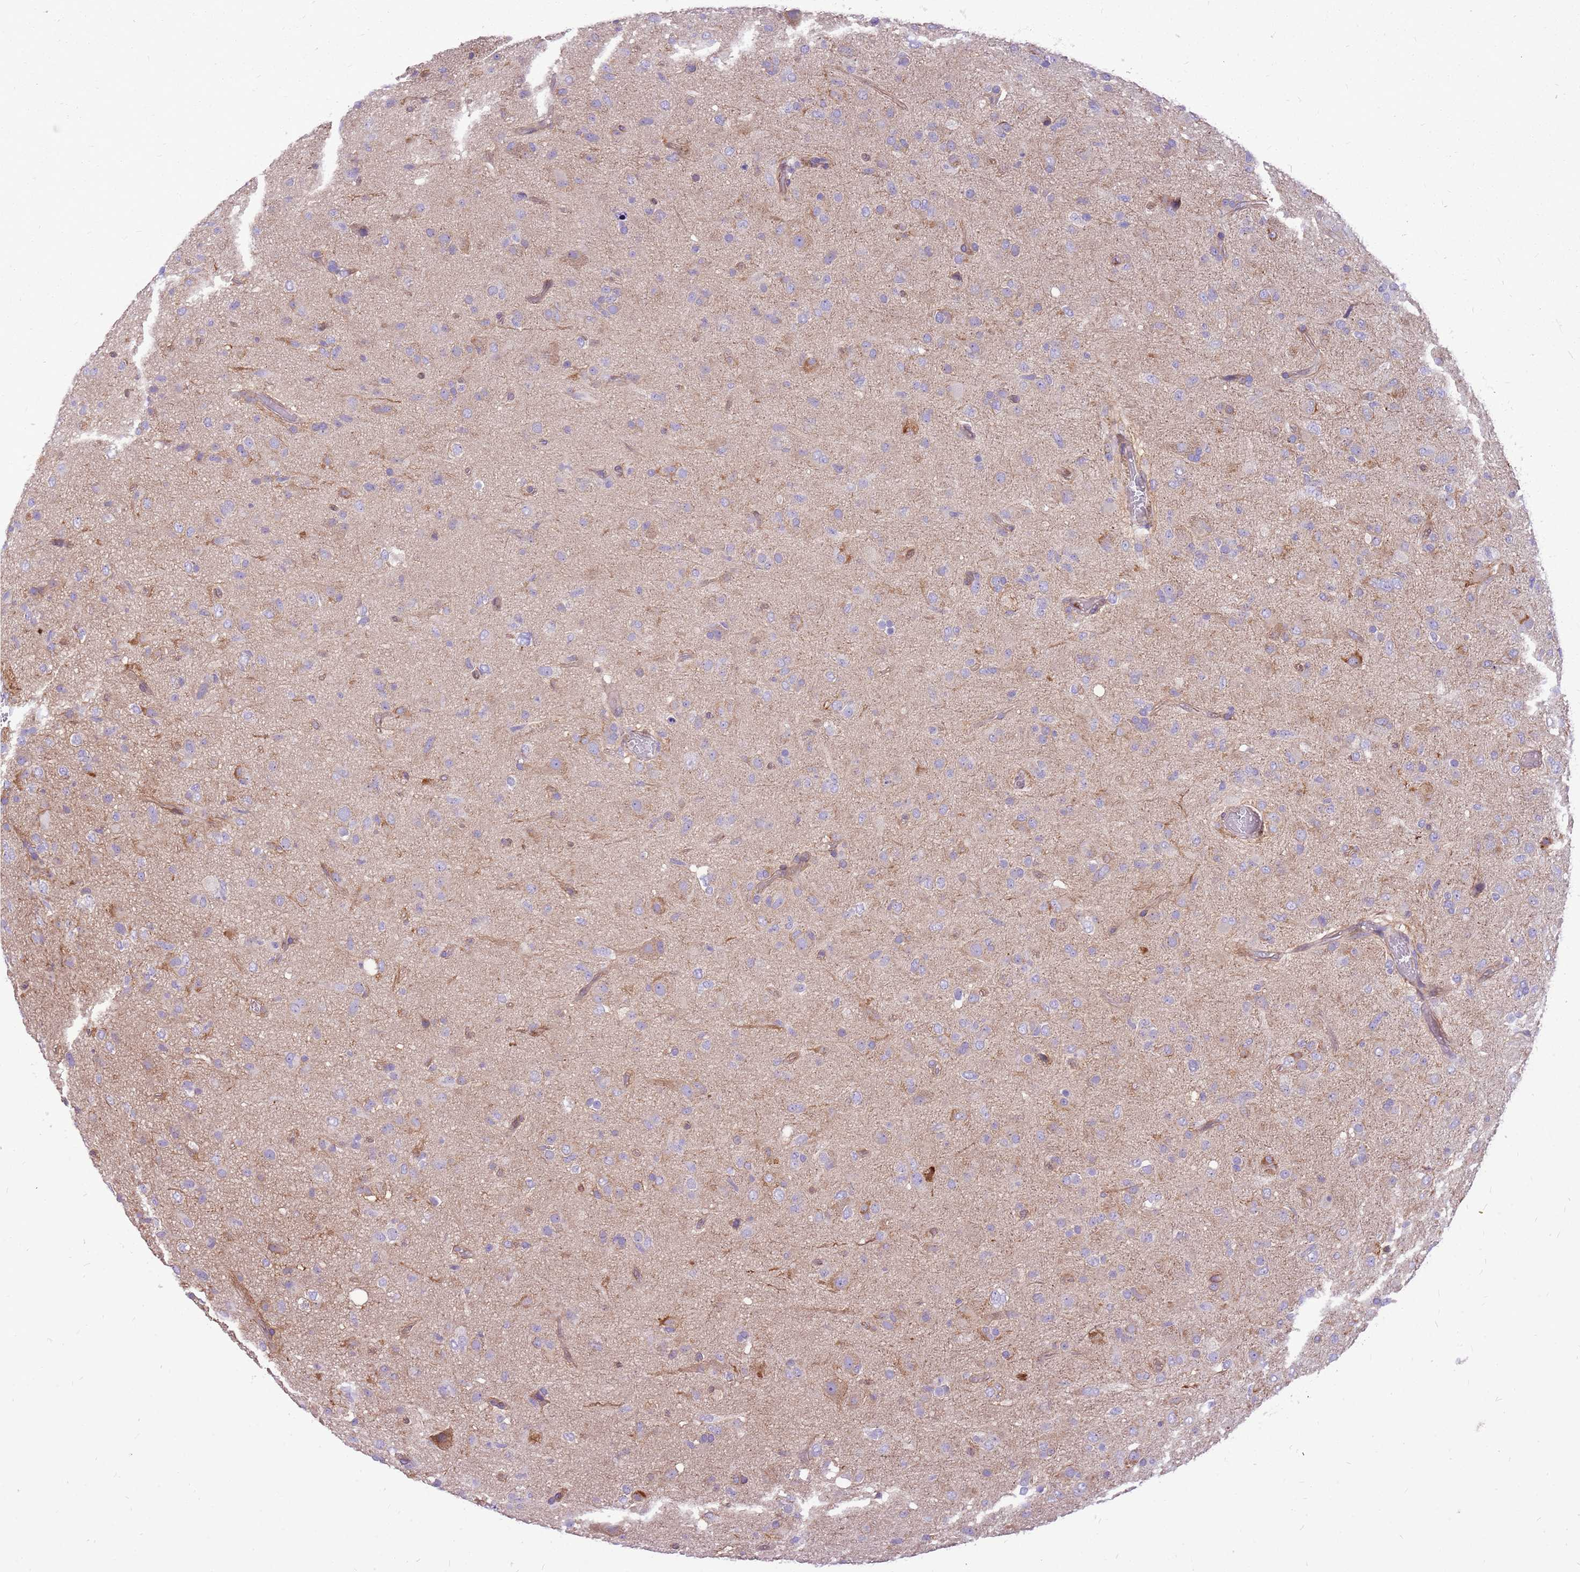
{"staining": {"intensity": "negative", "quantity": "none", "location": "none"}, "tissue": "glioma", "cell_type": "Tumor cells", "image_type": "cancer", "snomed": [{"axis": "morphology", "description": "Glioma, malignant, Low grade"}, {"axis": "topography", "description": "Brain"}], "caption": "Tumor cells show no significant protein expression in low-grade glioma (malignant).", "gene": "WDR90", "patient": {"sex": "male", "age": 65}}